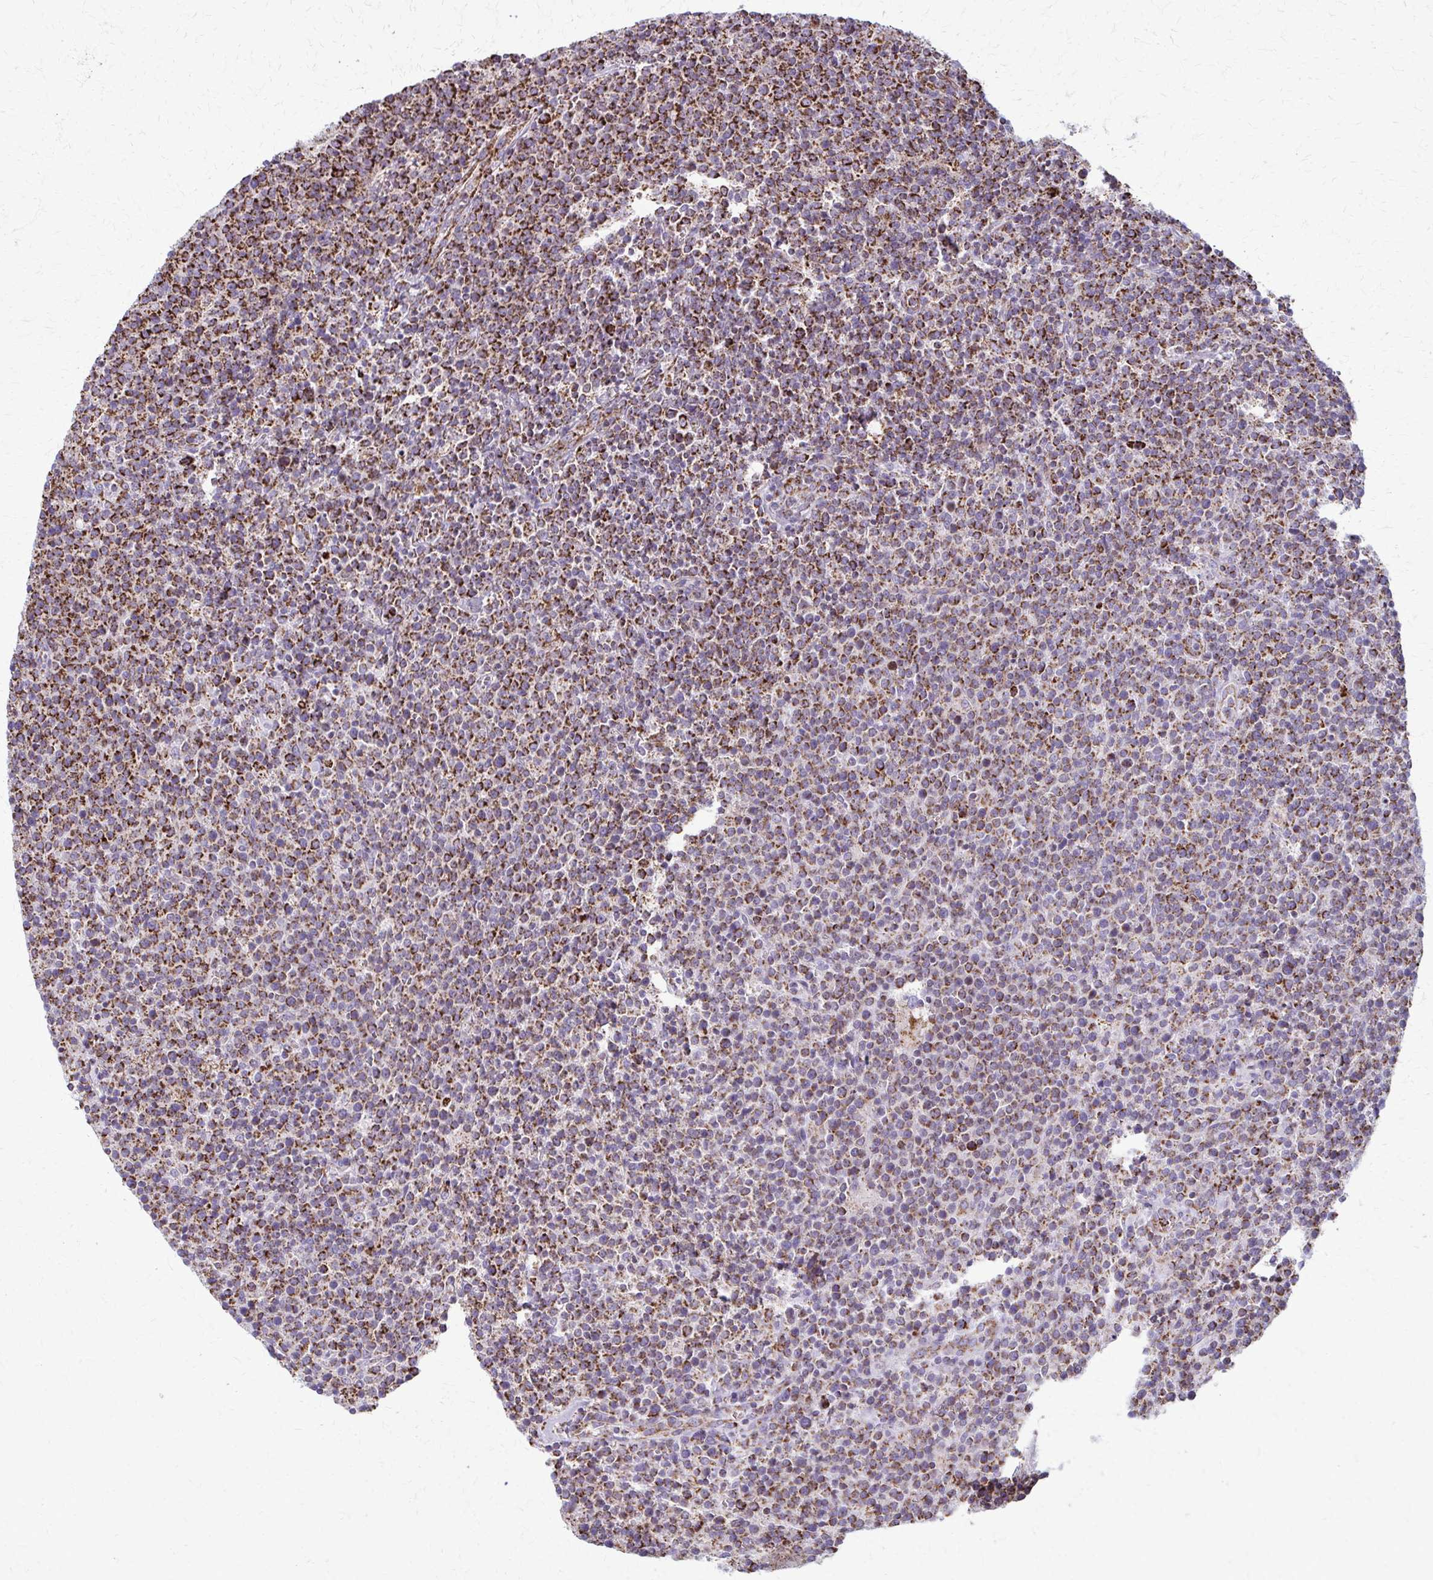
{"staining": {"intensity": "strong", "quantity": ">75%", "location": "cytoplasmic/membranous"}, "tissue": "lymphoma", "cell_type": "Tumor cells", "image_type": "cancer", "snomed": [{"axis": "morphology", "description": "Malignant lymphoma, non-Hodgkin's type, High grade"}, {"axis": "topography", "description": "Lymph node"}], "caption": "Protein expression analysis of human malignant lymphoma, non-Hodgkin's type (high-grade) reveals strong cytoplasmic/membranous positivity in about >75% of tumor cells.", "gene": "TVP23A", "patient": {"sex": "male", "age": 61}}